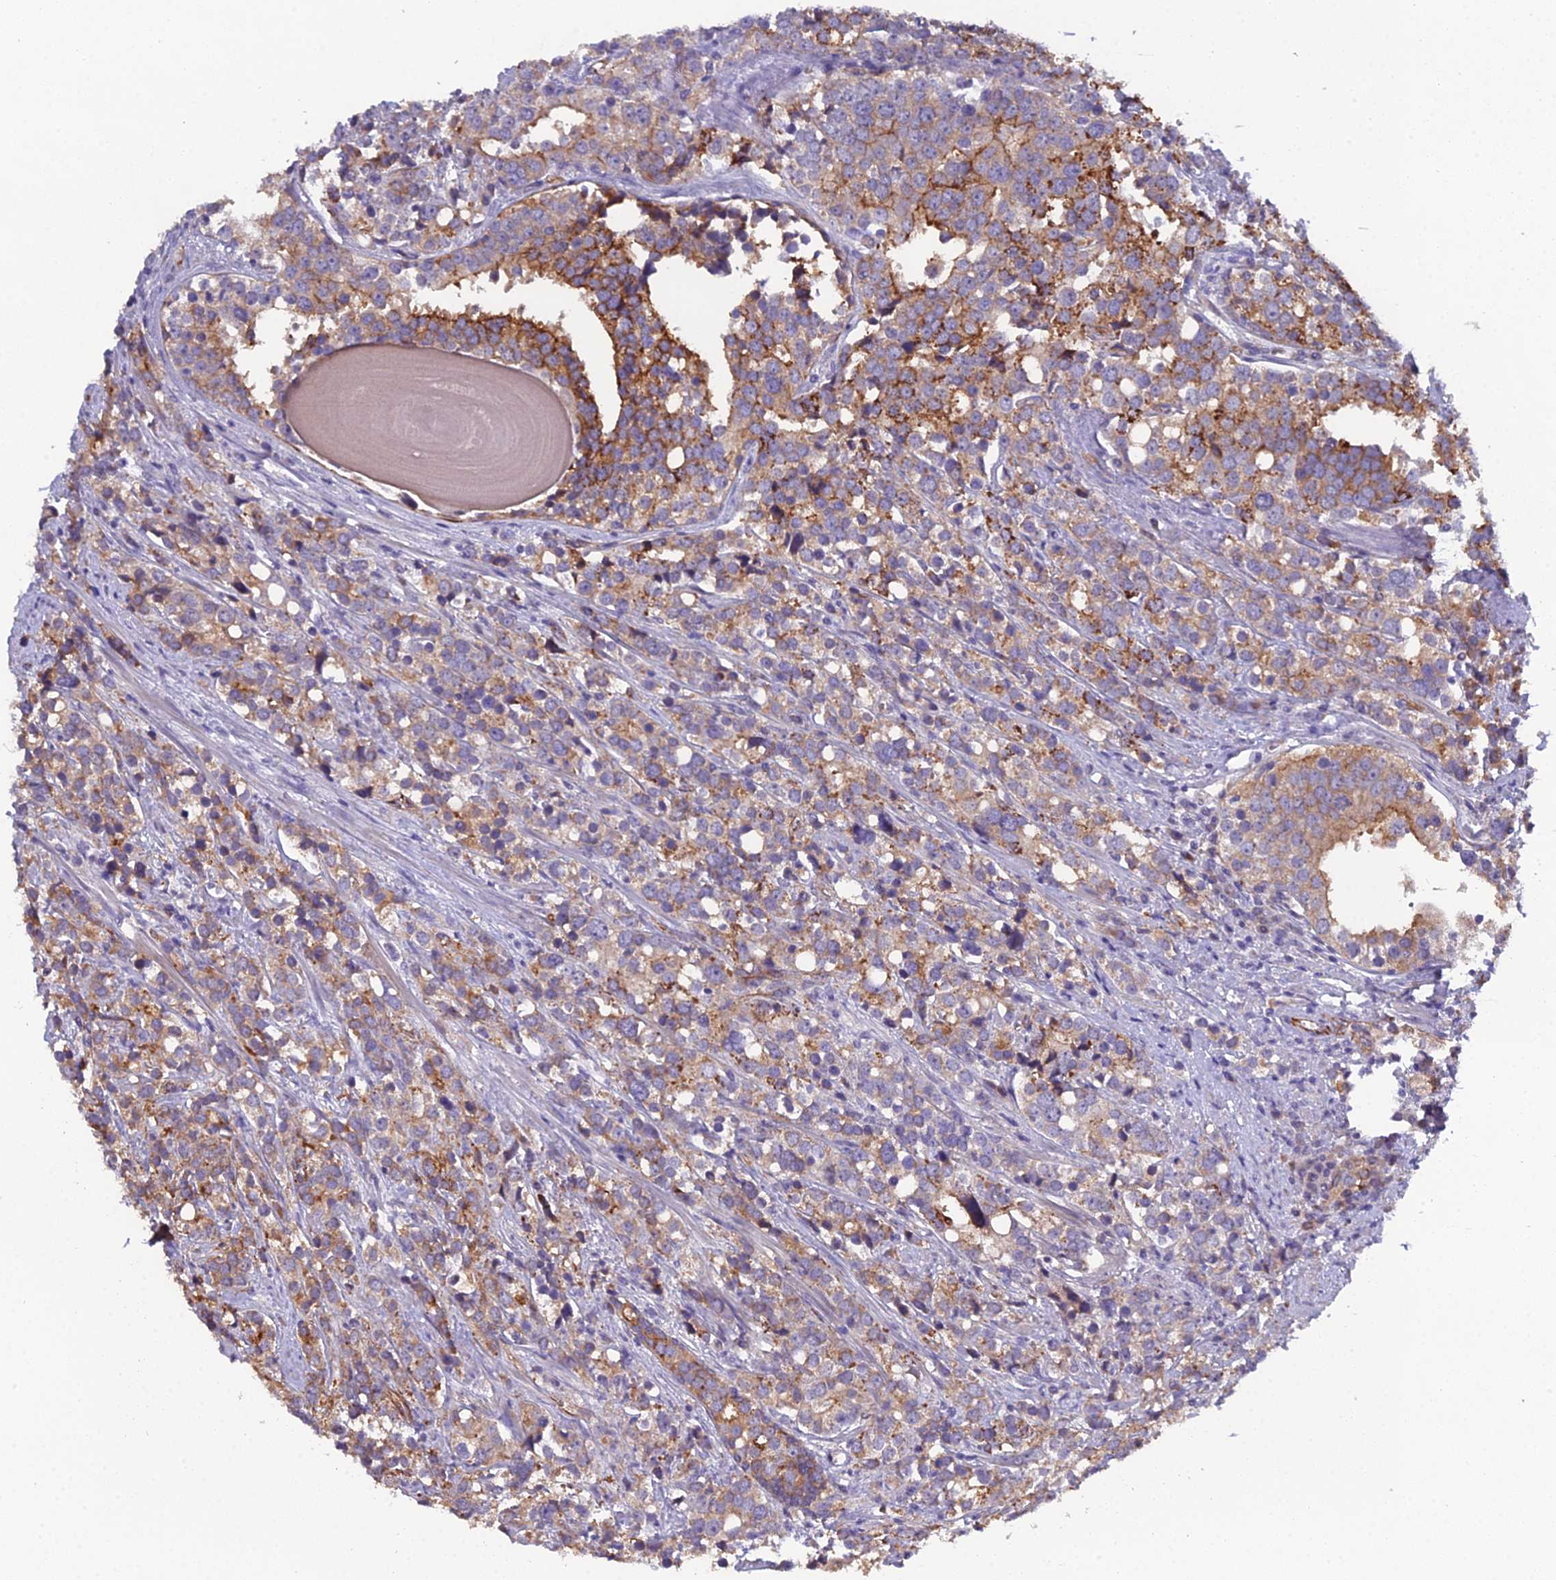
{"staining": {"intensity": "moderate", "quantity": ">75%", "location": "cytoplasmic/membranous"}, "tissue": "prostate cancer", "cell_type": "Tumor cells", "image_type": "cancer", "snomed": [{"axis": "morphology", "description": "Adenocarcinoma, High grade"}, {"axis": "topography", "description": "Prostate"}], "caption": "Tumor cells reveal medium levels of moderate cytoplasmic/membranous staining in approximately >75% of cells in prostate cancer. The protein of interest is stained brown, and the nuclei are stained in blue (DAB (3,3'-diaminobenzidine) IHC with brightfield microscopy, high magnification).", "gene": "CFAP47", "patient": {"sex": "male", "age": 71}}